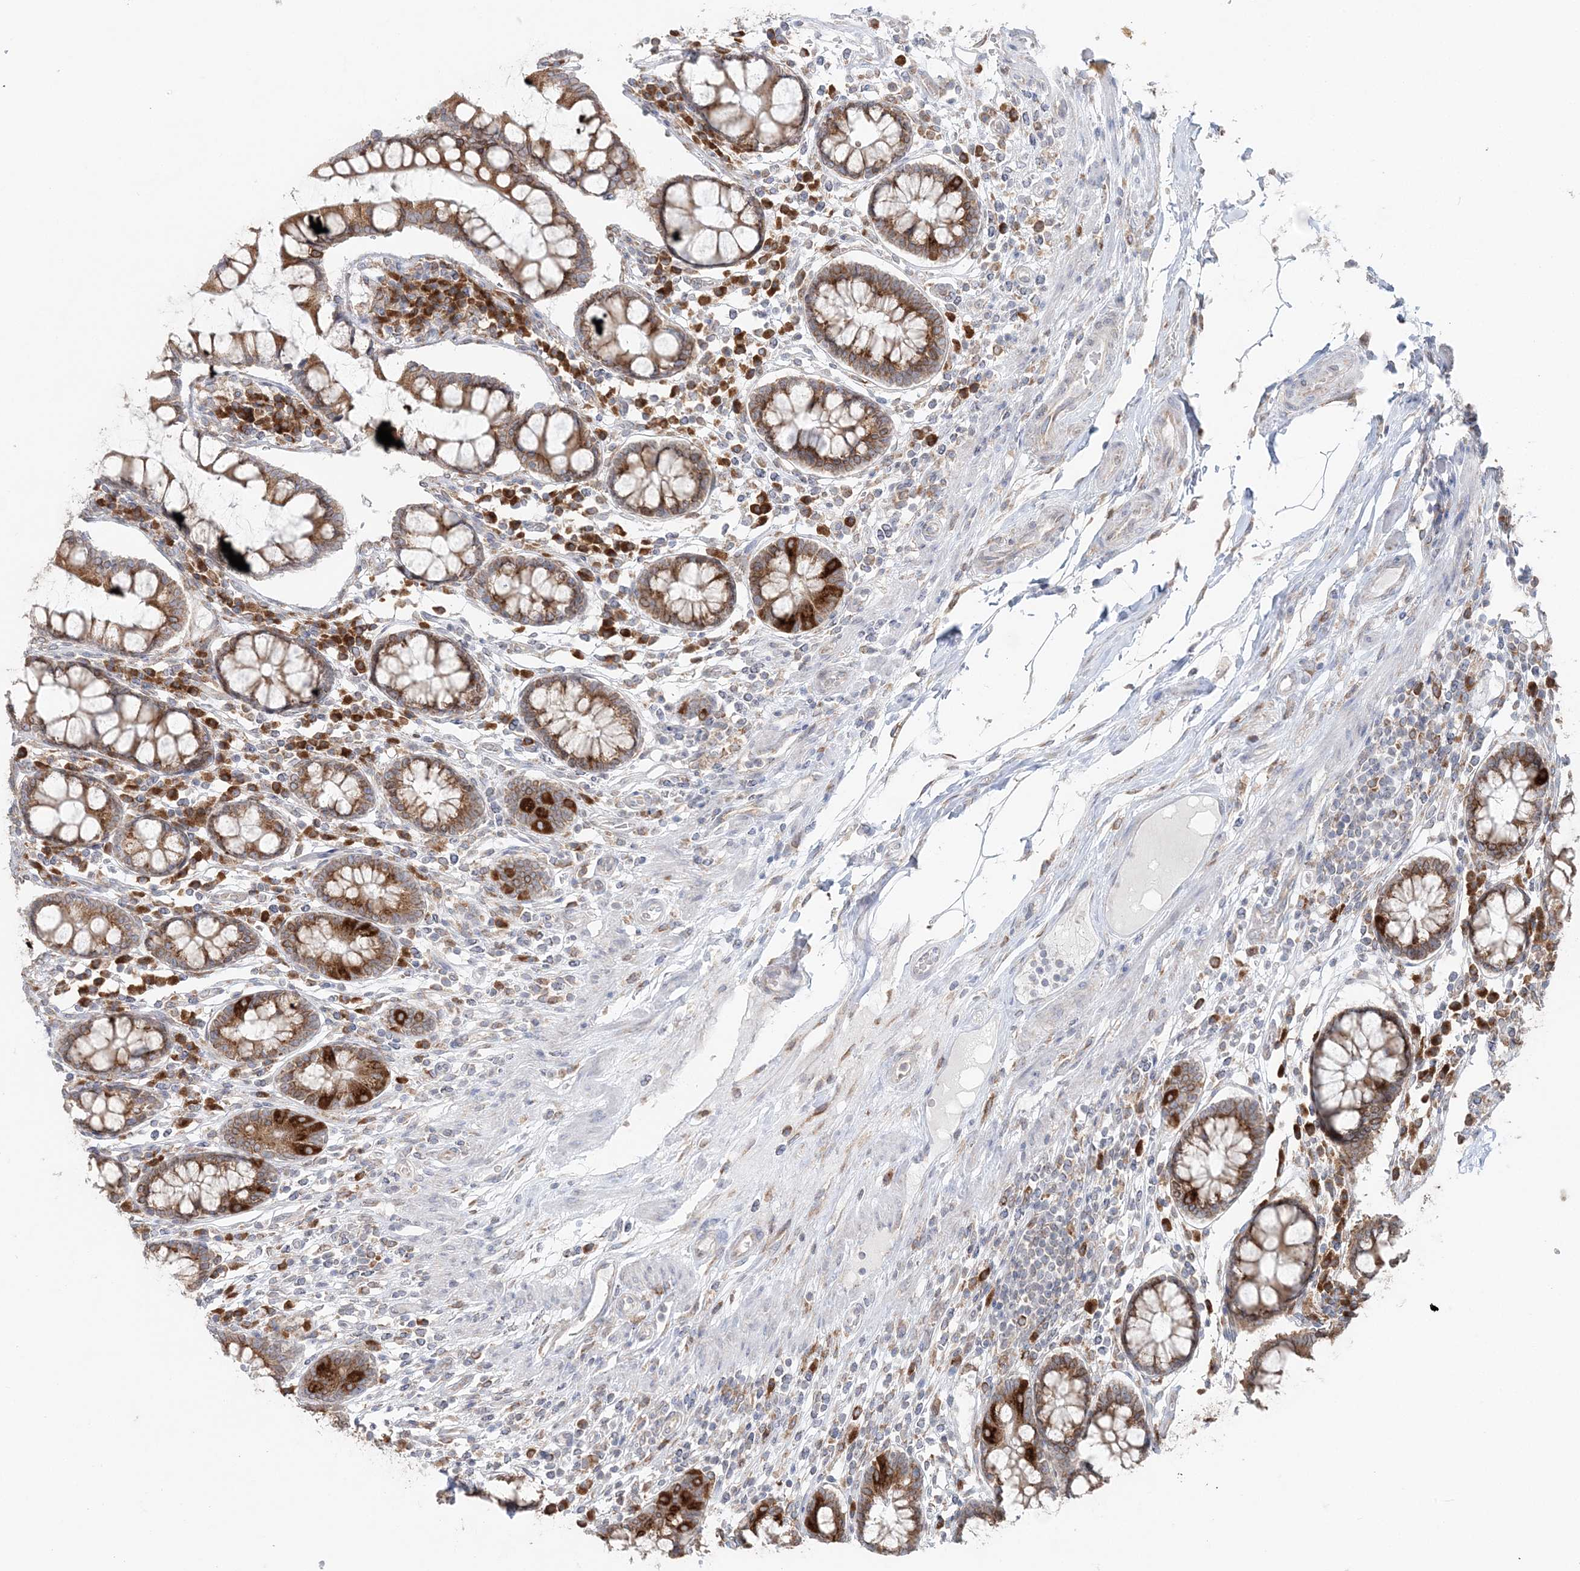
{"staining": {"intensity": "negative", "quantity": "none", "location": "none"}, "tissue": "colon", "cell_type": "Endothelial cells", "image_type": "normal", "snomed": [{"axis": "morphology", "description": "Normal tissue, NOS"}, {"axis": "topography", "description": "Colon"}], "caption": "Protein analysis of normal colon demonstrates no significant staining in endothelial cells.", "gene": "TMED10", "patient": {"sex": "female", "age": 79}}